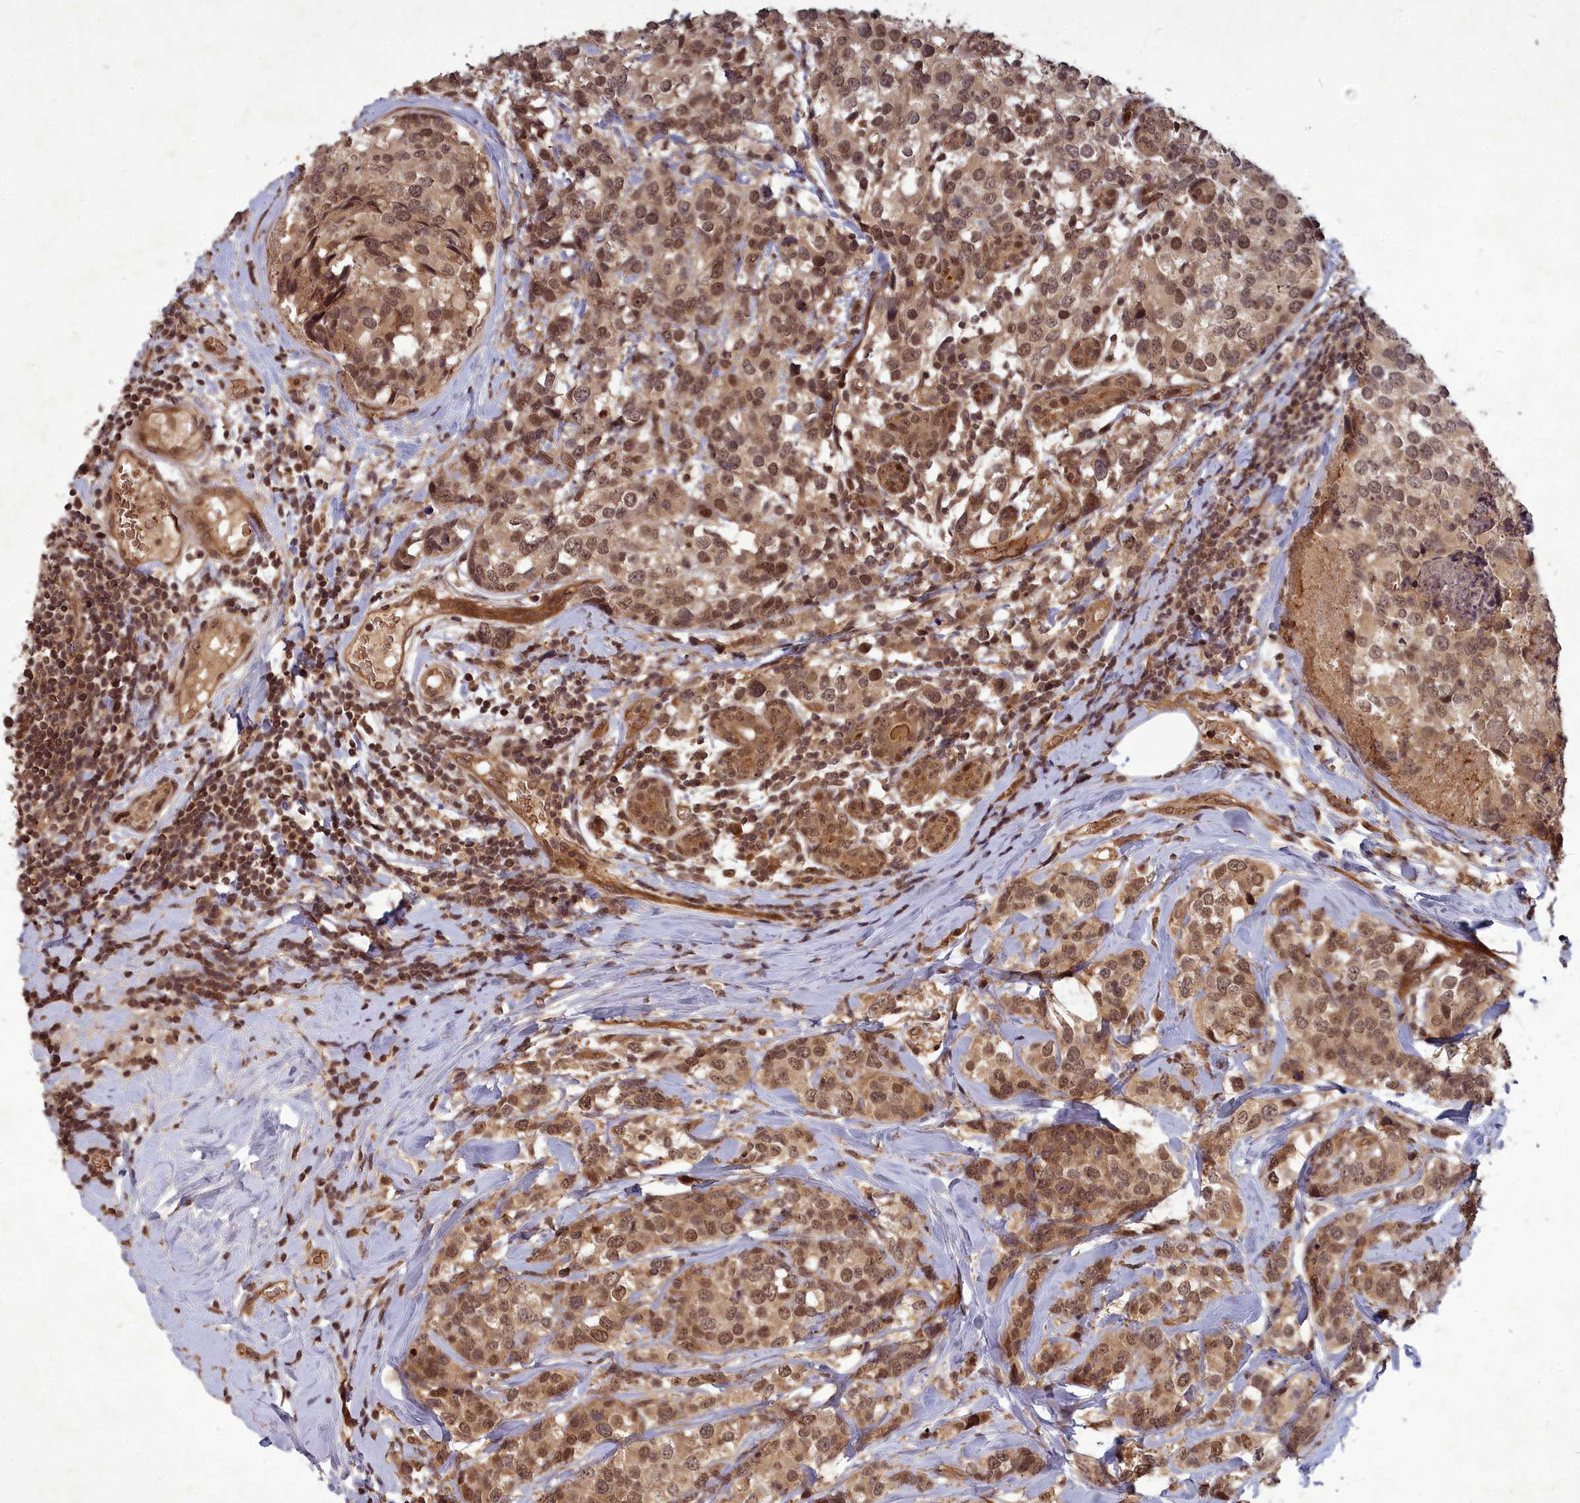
{"staining": {"intensity": "moderate", "quantity": ">75%", "location": "nuclear"}, "tissue": "breast cancer", "cell_type": "Tumor cells", "image_type": "cancer", "snomed": [{"axis": "morphology", "description": "Lobular carcinoma"}, {"axis": "topography", "description": "Breast"}], "caption": "Immunohistochemical staining of breast lobular carcinoma exhibits medium levels of moderate nuclear protein expression in about >75% of tumor cells. The staining was performed using DAB (3,3'-diaminobenzidine), with brown indicating positive protein expression. Nuclei are stained blue with hematoxylin.", "gene": "SRMS", "patient": {"sex": "female", "age": 59}}